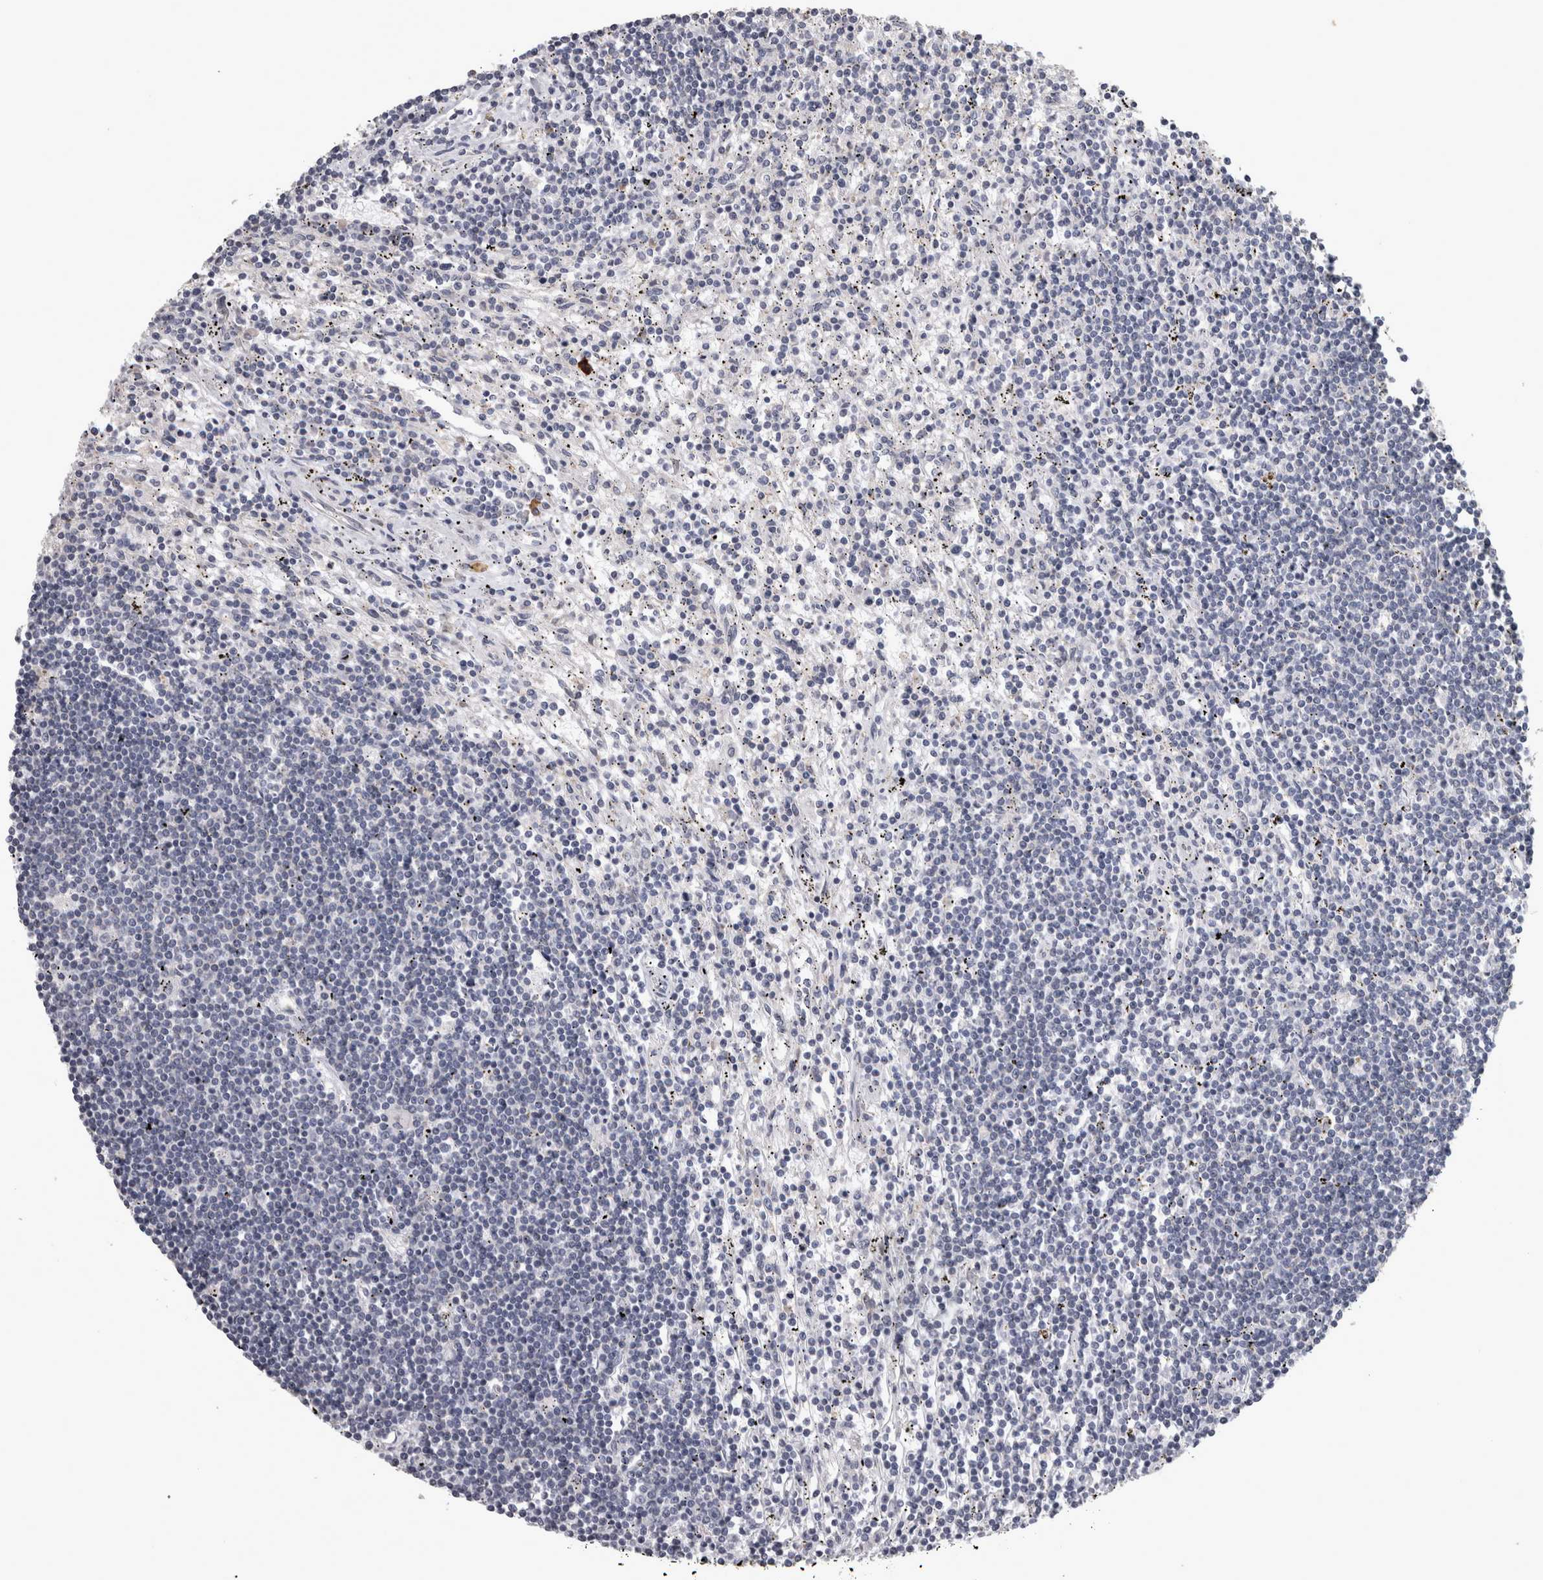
{"staining": {"intensity": "negative", "quantity": "none", "location": "none"}, "tissue": "lymphoma", "cell_type": "Tumor cells", "image_type": "cancer", "snomed": [{"axis": "morphology", "description": "Malignant lymphoma, non-Hodgkin's type, Low grade"}, {"axis": "topography", "description": "Spleen"}], "caption": "The image exhibits no significant expression in tumor cells of lymphoma.", "gene": "DBT", "patient": {"sex": "male", "age": 76}}